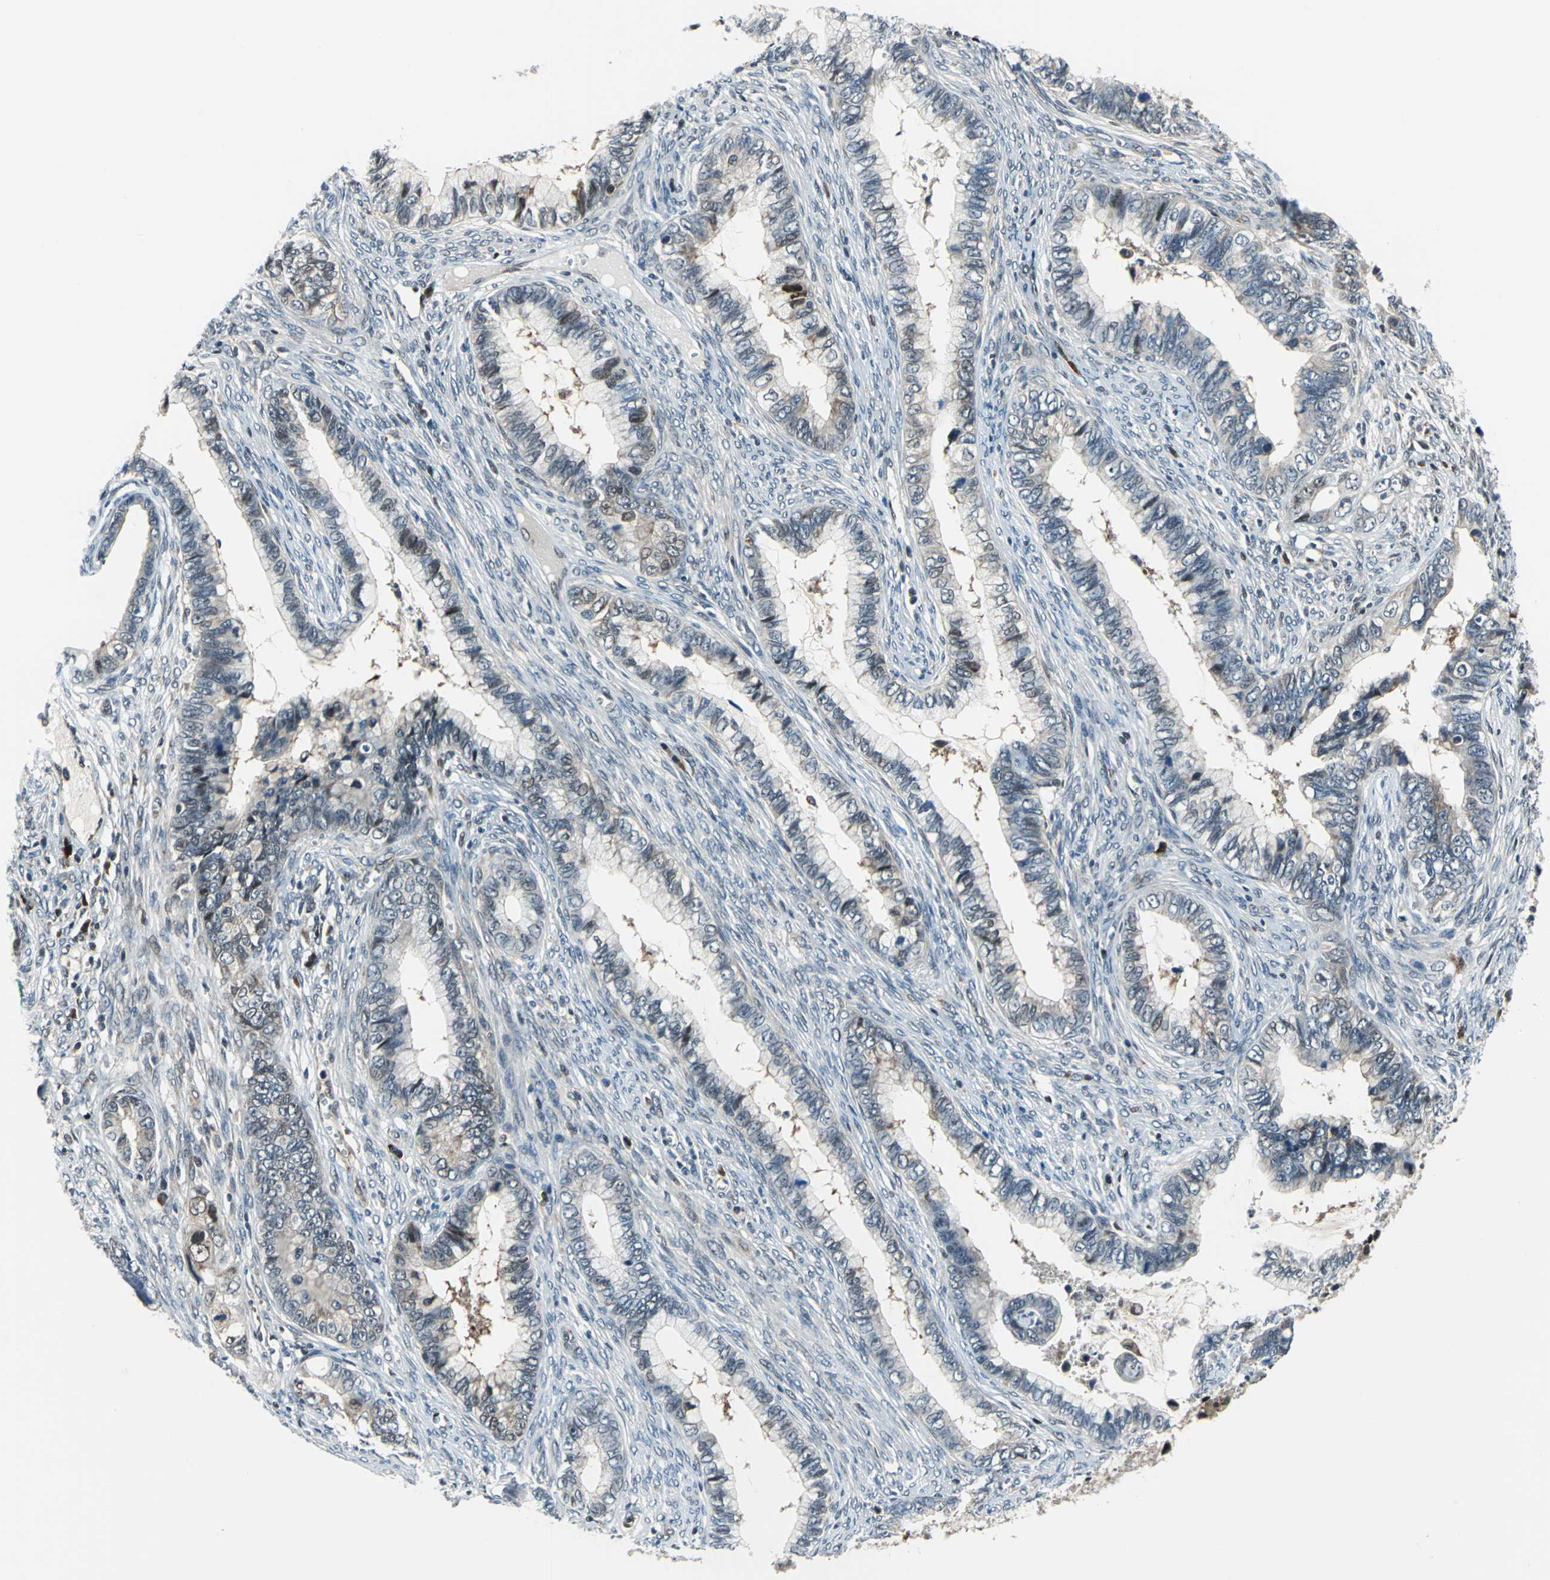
{"staining": {"intensity": "negative", "quantity": "none", "location": "none"}, "tissue": "cervical cancer", "cell_type": "Tumor cells", "image_type": "cancer", "snomed": [{"axis": "morphology", "description": "Adenocarcinoma, NOS"}, {"axis": "topography", "description": "Cervix"}], "caption": "Micrograph shows no protein expression in tumor cells of cervical cancer tissue. (IHC, brightfield microscopy, high magnification).", "gene": "POLR3K", "patient": {"sex": "female", "age": 44}}